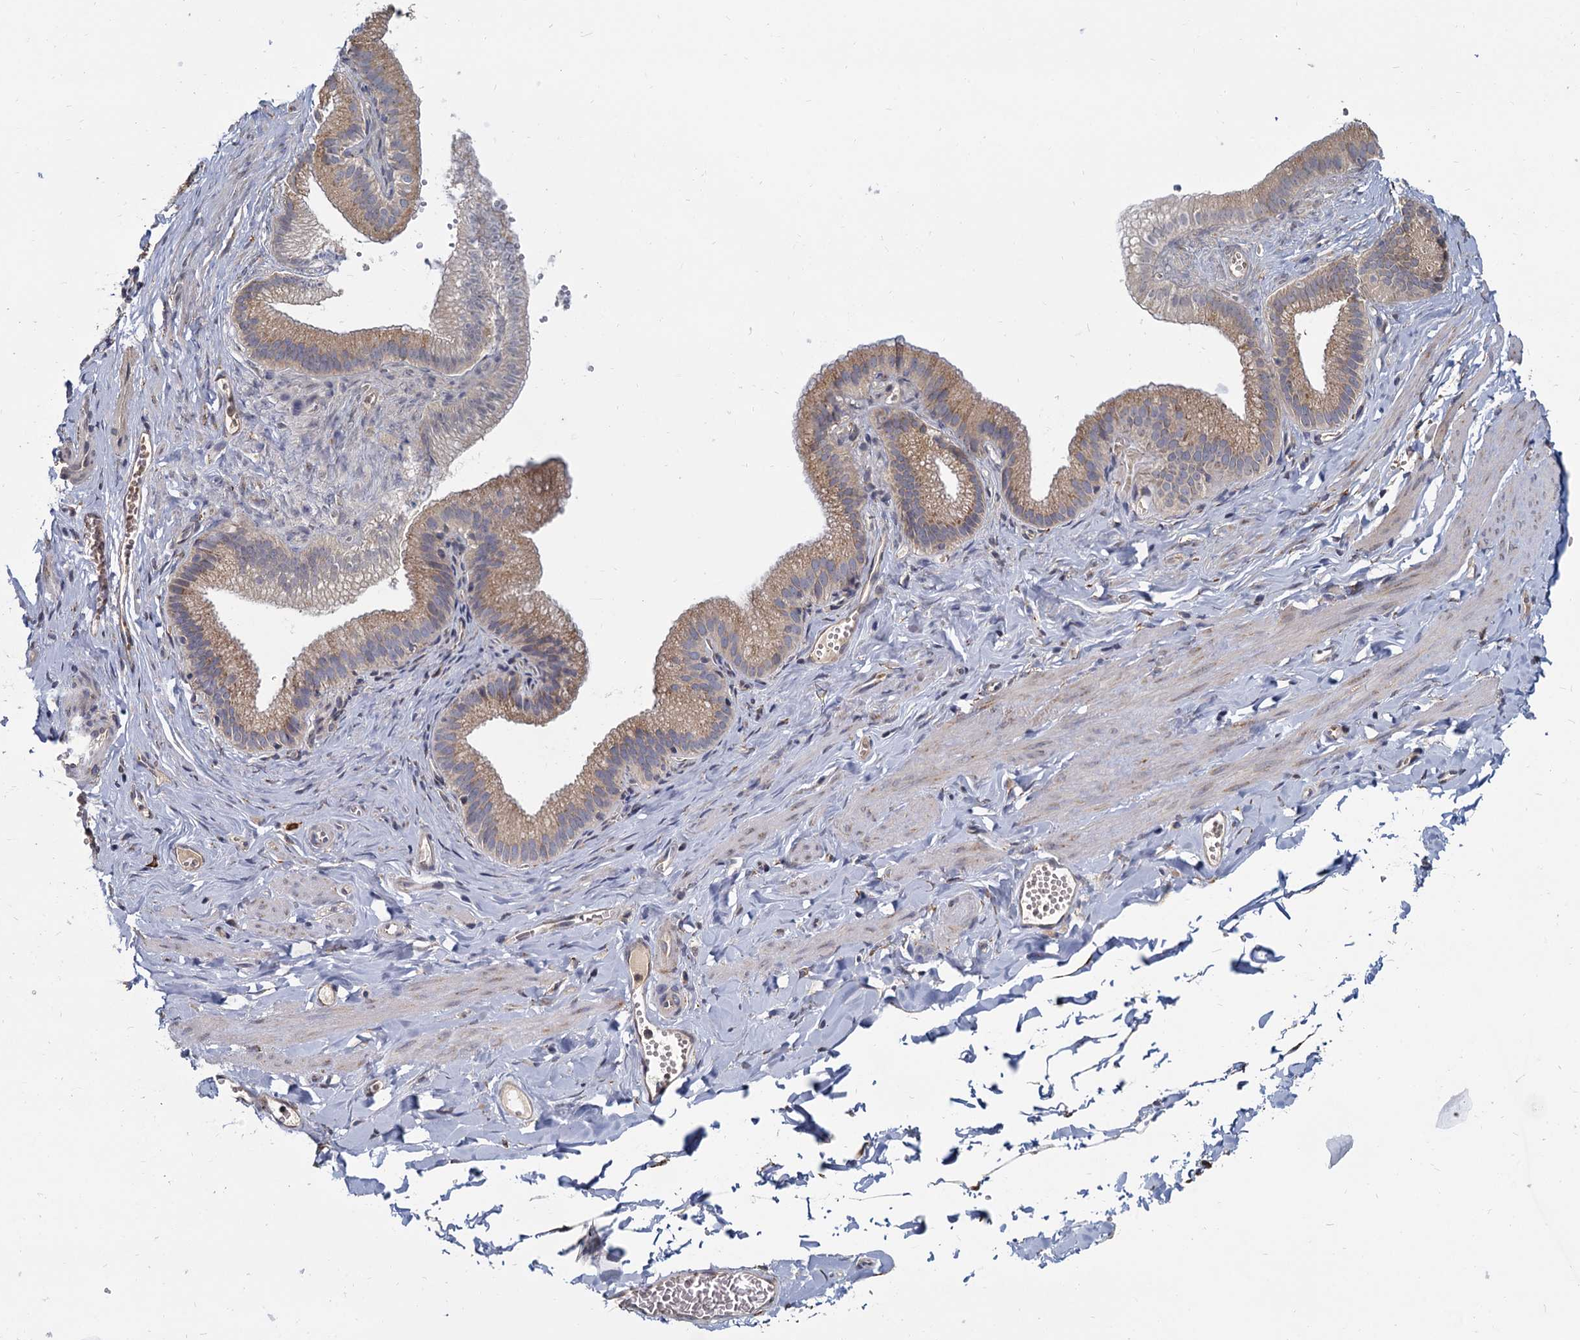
{"staining": {"intensity": "negative", "quantity": "none", "location": "none"}, "tissue": "adipose tissue", "cell_type": "Adipocytes", "image_type": "normal", "snomed": [{"axis": "morphology", "description": "Normal tissue, NOS"}, {"axis": "topography", "description": "Gallbladder"}, {"axis": "topography", "description": "Peripheral nerve tissue"}], "caption": "Immunohistochemistry image of normal adipose tissue stained for a protein (brown), which reveals no staining in adipocytes. The staining is performed using DAB brown chromogen with nuclei counter-stained in using hematoxylin.", "gene": "LRRC51", "patient": {"sex": "male", "age": 38}}